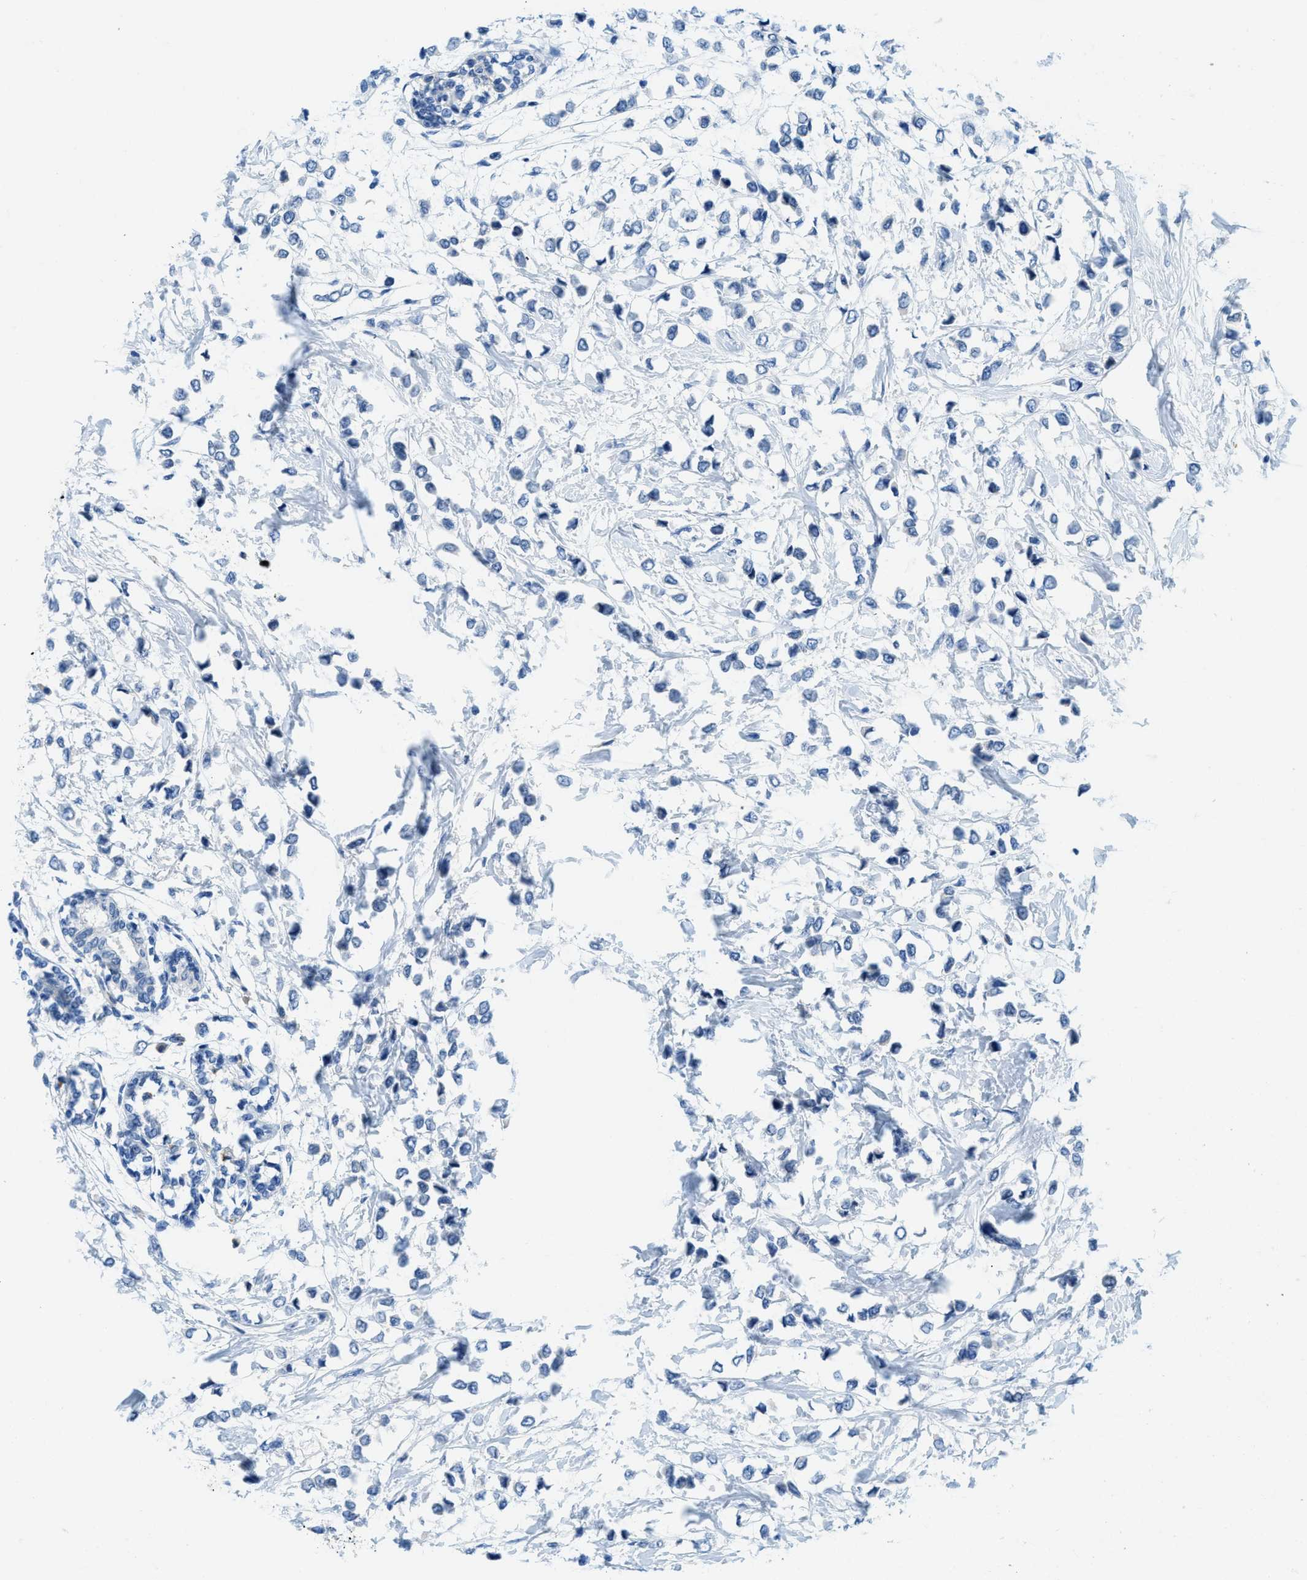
{"staining": {"intensity": "negative", "quantity": "none", "location": "none"}, "tissue": "breast cancer", "cell_type": "Tumor cells", "image_type": "cancer", "snomed": [{"axis": "morphology", "description": "Lobular carcinoma"}, {"axis": "topography", "description": "Breast"}], "caption": "Histopathology image shows no significant protein positivity in tumor cells of breast cancer. (DAB IHC visualized using brightfield microscopy, high magnification).", "gene": "TMEM248", "patient": {"sex": "female", "age": 51}}